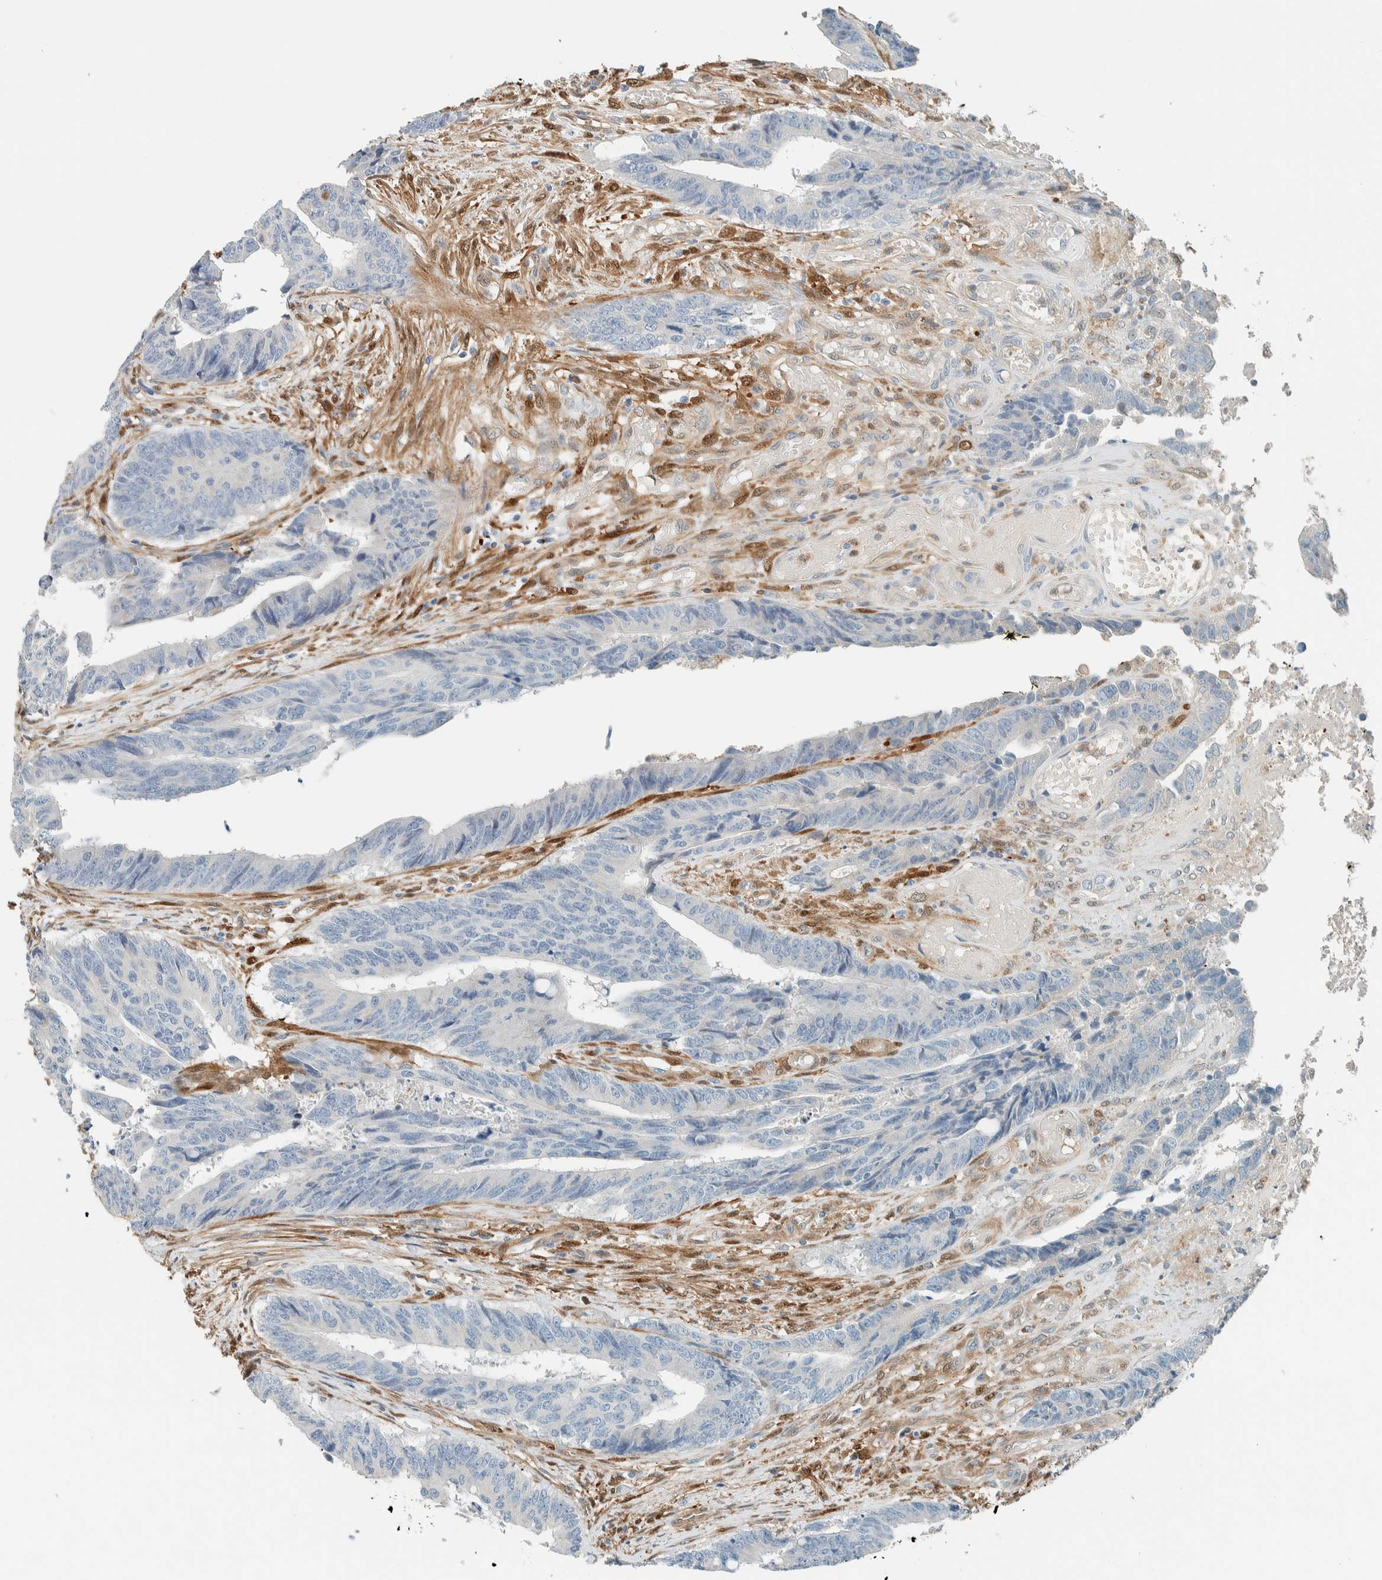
{"staining": {"intensity": "negative", "quantity": "none", "location": "none"}, "tissue": "colorectal cancer", "cell_type": "Tumor cells", "image_type": "cancer", "snomed": [{"axis": "morphology", "description": "Adenocarcinoma, NOS"}, {"axis": "topography", "description": "Rectum"}], "caption": "Immunohistochemical staining of adenocarcinoma (colorectal) demonstrates no significant expression in tumor cells. (DAB (3,3'-diaminobenzidine) immunohistochemistry, high magnification).", "gene": "NXN", "patient": {"sex": "male", "age": 84}}